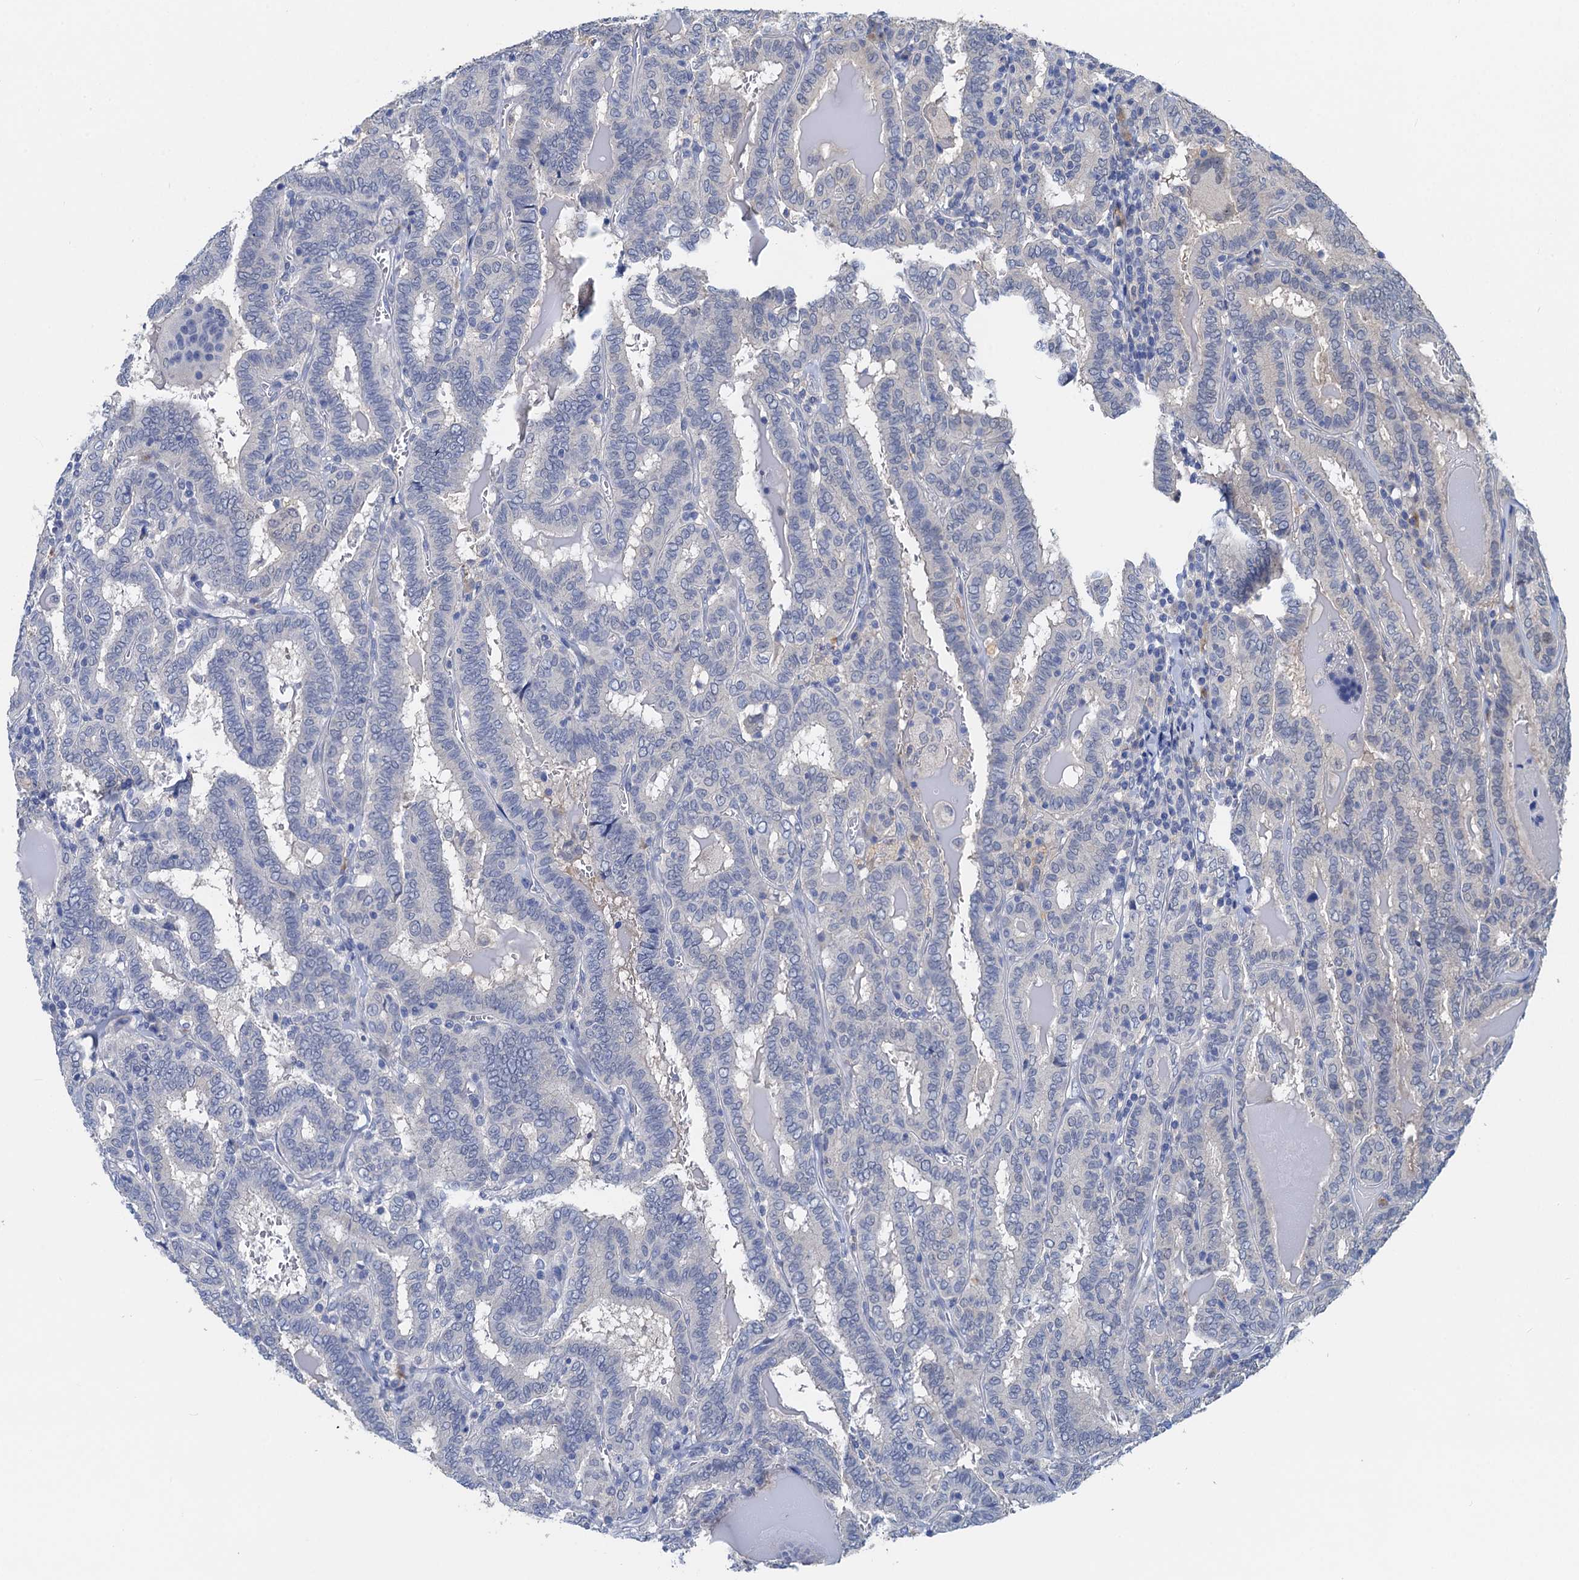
{"staining": {"intensity": "negative", "quantity": "none", "location": "none"}, "tissue": "thyroid cancer", "cell_type": "Tumor cells", "image_type": "cancer", "snomed": [{"axis": "morphology", "description": "Papillary adenocarcinoma, NOS"}, {"axis": "topography", "description": "Thyroid gland"}], "caption": "Tumor cells are negative for brown protein staining in thyroid cancer.", "gene": "TMEM39B", "patient": {"sex": "female", "age": 72}}